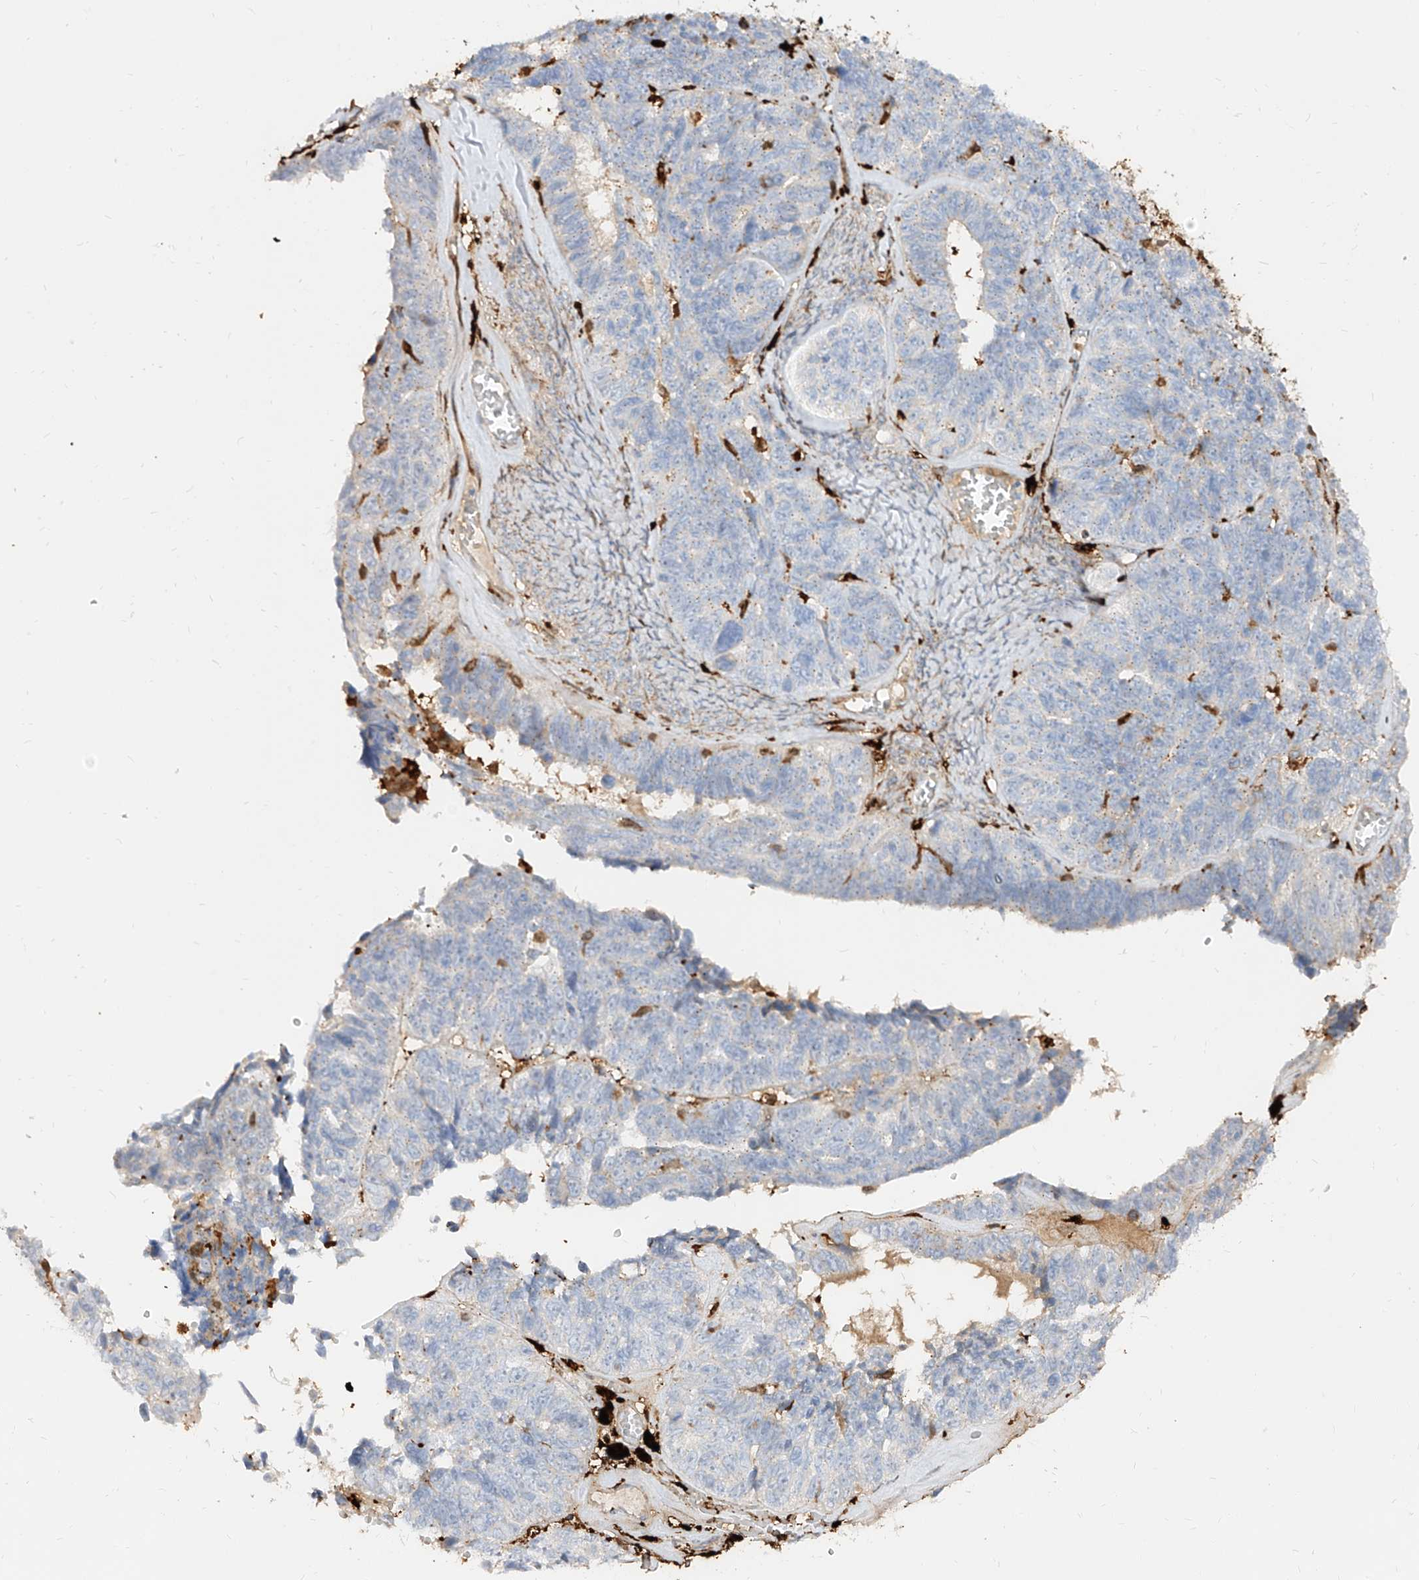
{"staining": {"intensity": "negative", "quantity": "none", "location": "none"}, "tissue": "ovarian cancer", "cell_type": "Tumor cells", "image_type": "cancer", "snomed": [{"axis": "morphology", "description": "Cystadenocarcinoma, serous, NOS"}, {"axis": "topography", "description": "Ovary"}], "caption": "High power microscopy micrograph of an IHC image of ovarian cancer, revealing no significant positivity in tumor cells.", "gene": "KYNU", "patient": {"sex": "female", "age": 79}}